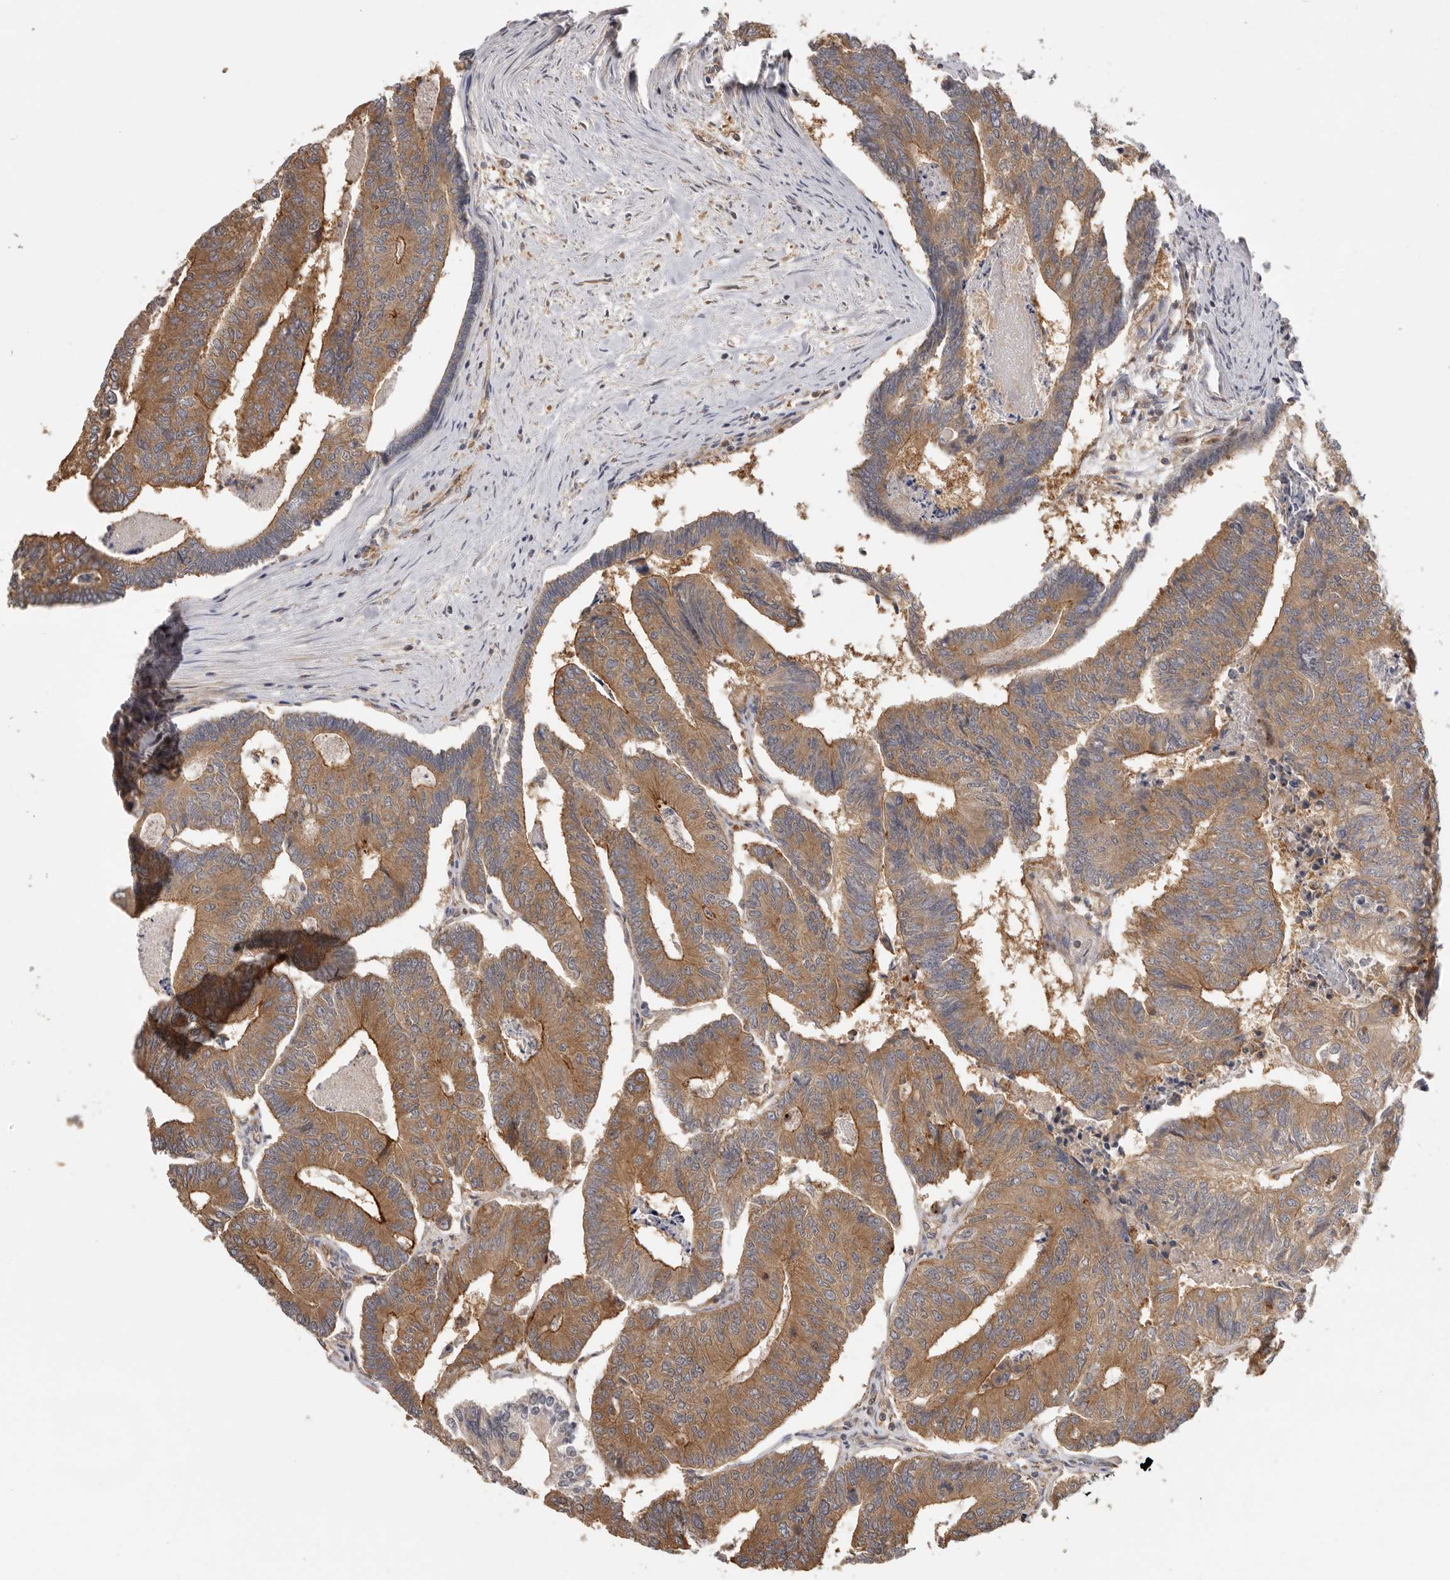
{"staining": {"intensity": "moderate", "quantity": ">75%", "location": "cytoplasmic/membranous"}, "tissue": "colorectal cancer", "cell_type": "Tumor cells", "image_type": "cancer", "snomed": [{"axis": "morphology", "description": "Adenocarcinoma, NOS"}, {"axis": "topography", "description": "Colon"}], "caption": "A brown stain labels moderate cytoplasmic/membranous positivity of a protein in colorectal adenocarcinoma tumor cells.", "gene": "PPP1R42", "patient": {"sex": "female", "age": 67}}